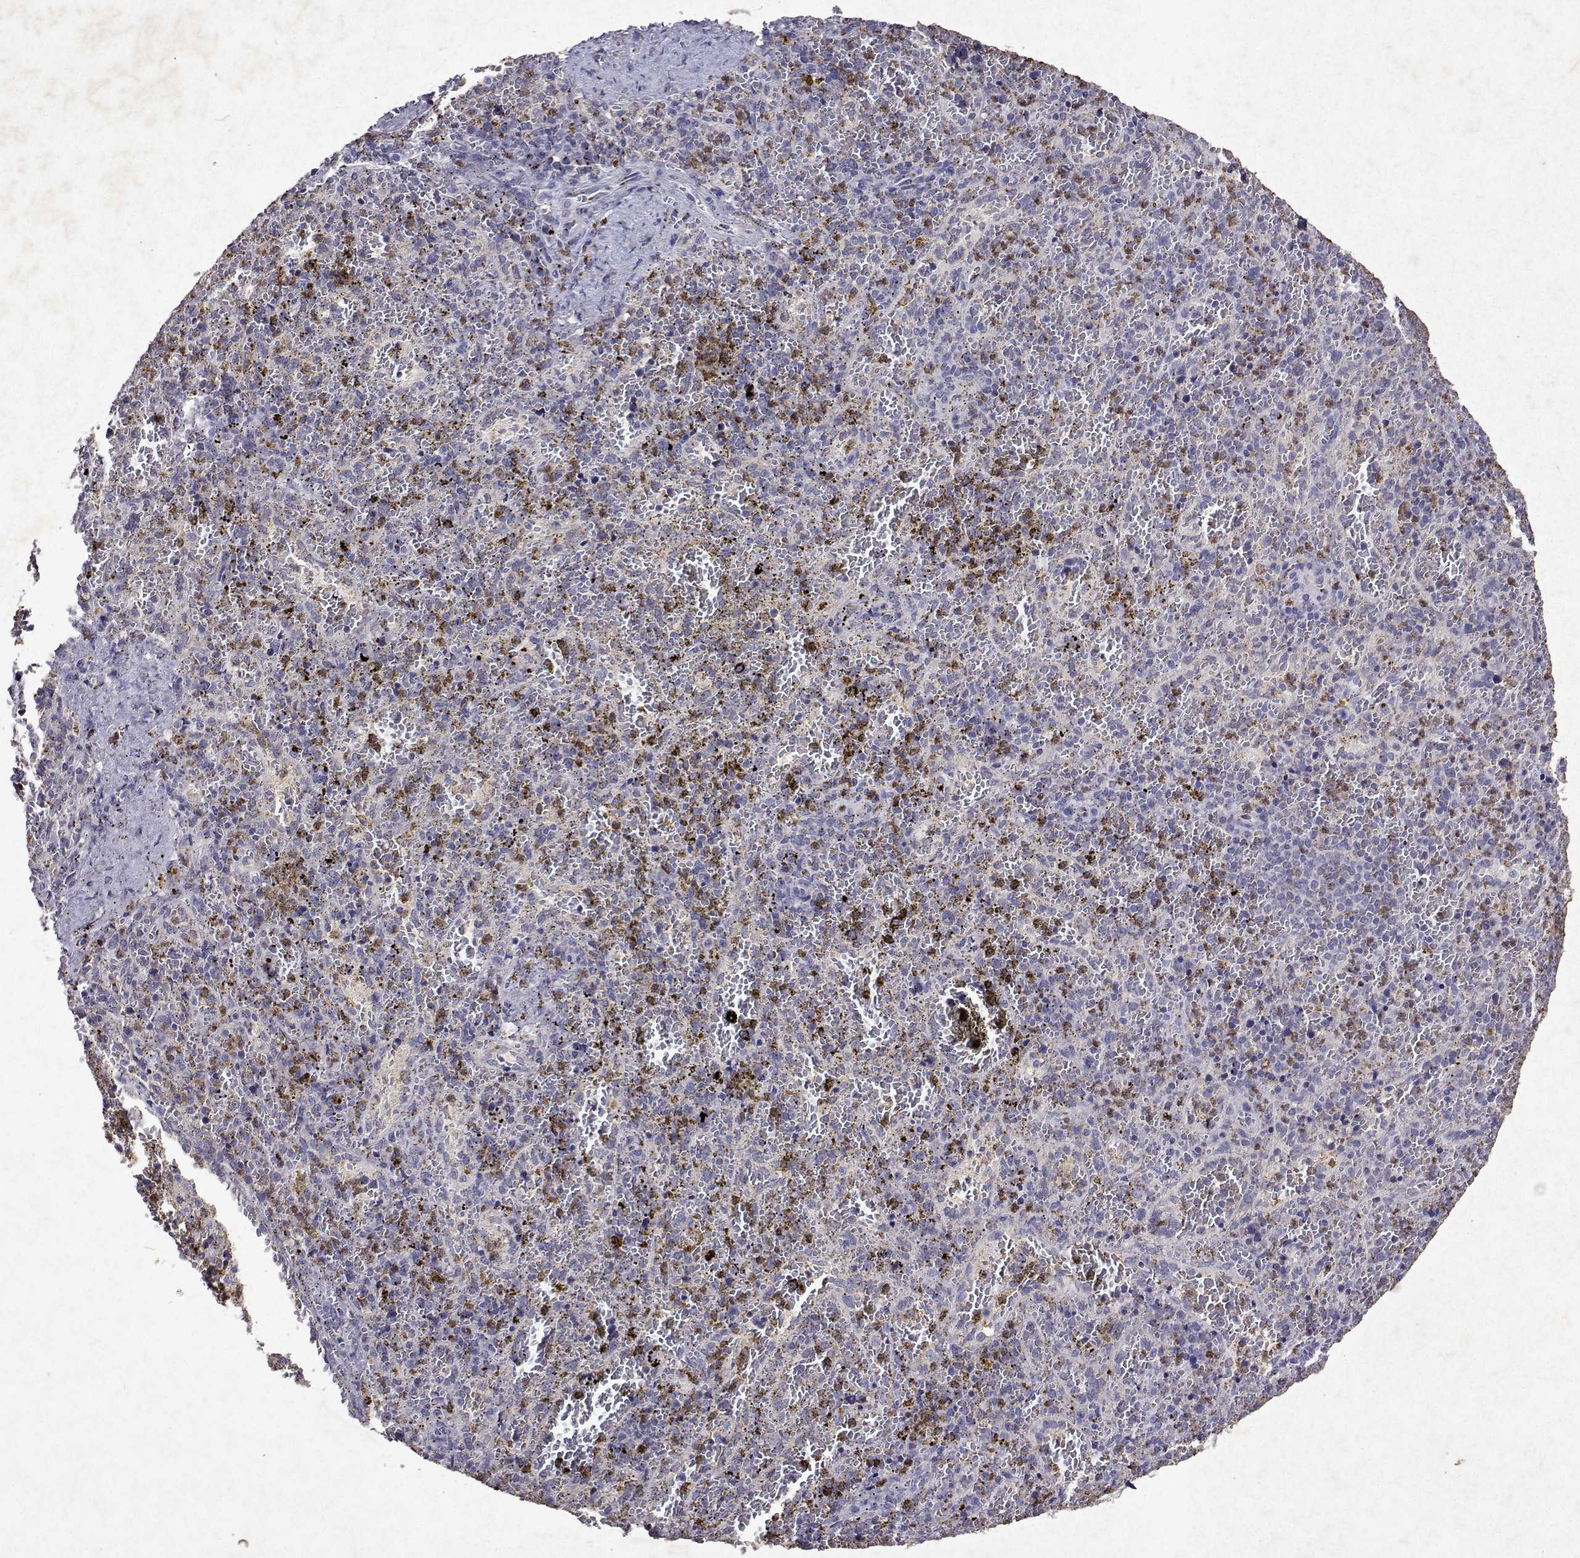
{"staining": {"intensity": "negative", "quantity": "none", "location": "none"}, "tissue": "spleen", "cell_type": "Cells in red pulp", "image_type": "normal", "snomed": [{"axis": "morphology", "description": "Normal tissue, NOS"}, {"axis": "topography", "description": "Spleen"}], "caption": "A high-resolution photomicrograph shows IHC staining of unremarkable spleen, which displays no significant positivity in cells in red pulp.", "gene": "DUSP28", "patient": {"sex": "female", "age": 50}}